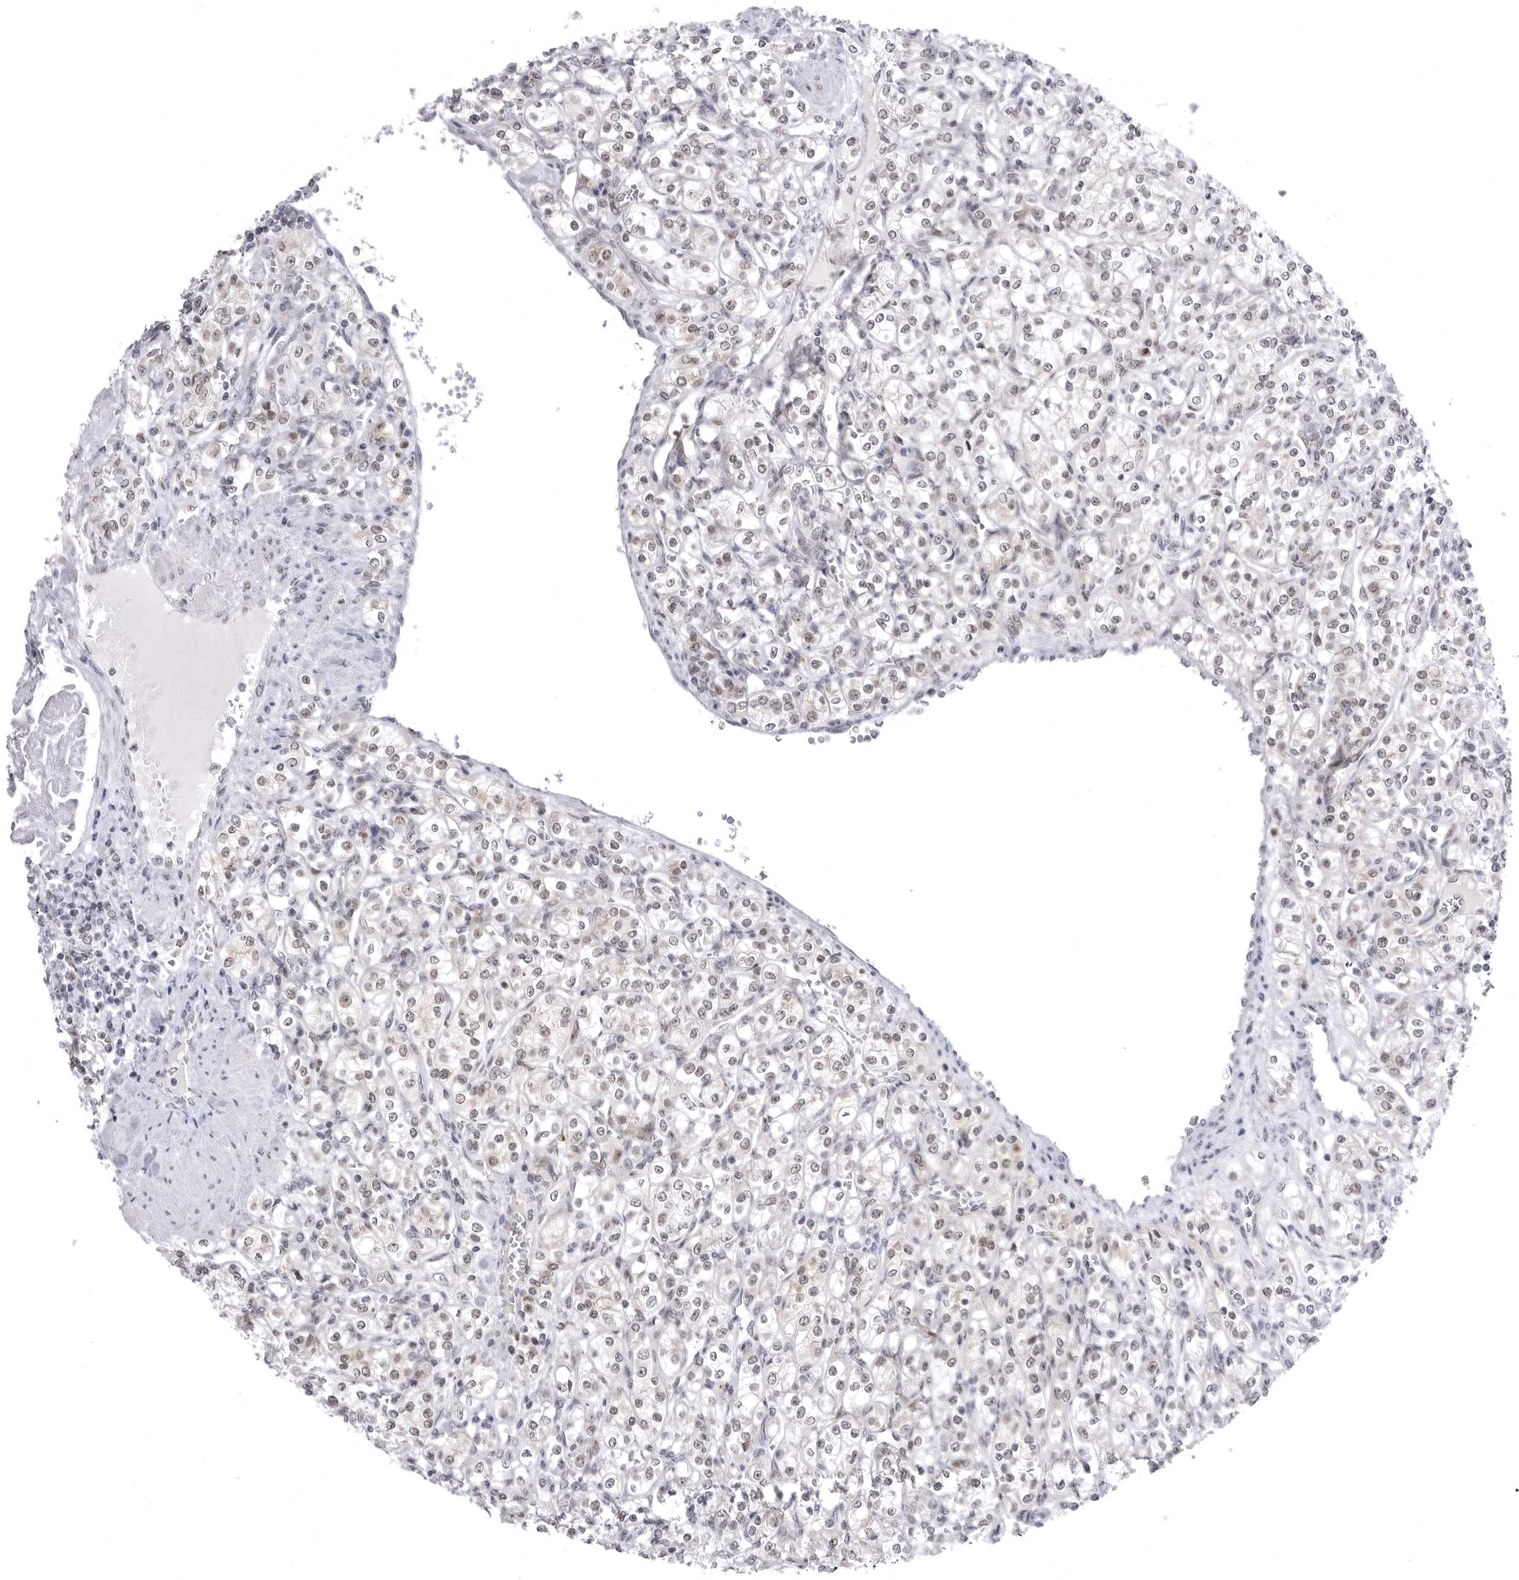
{"staining": {"intensity": "negative", "quantity": "none", "location": "none"}, "tissue": "renal cancer", "cell_type": "Tumor cells", "image_type": "cancer", "snomed": [{"axis": "morphology", "description": "Adenocarcinoma, NOS"}, {"axis": "topography", "description": "Kidney"}], "caption": "An immunohistochemistry (IHC) image of adenocarcinoma (renal) is shown. There is no staining in tumor cells of adenocarcinoma (renal).", "gene": "PTK2B", "patient": {"sex": "male", "age": 77}}